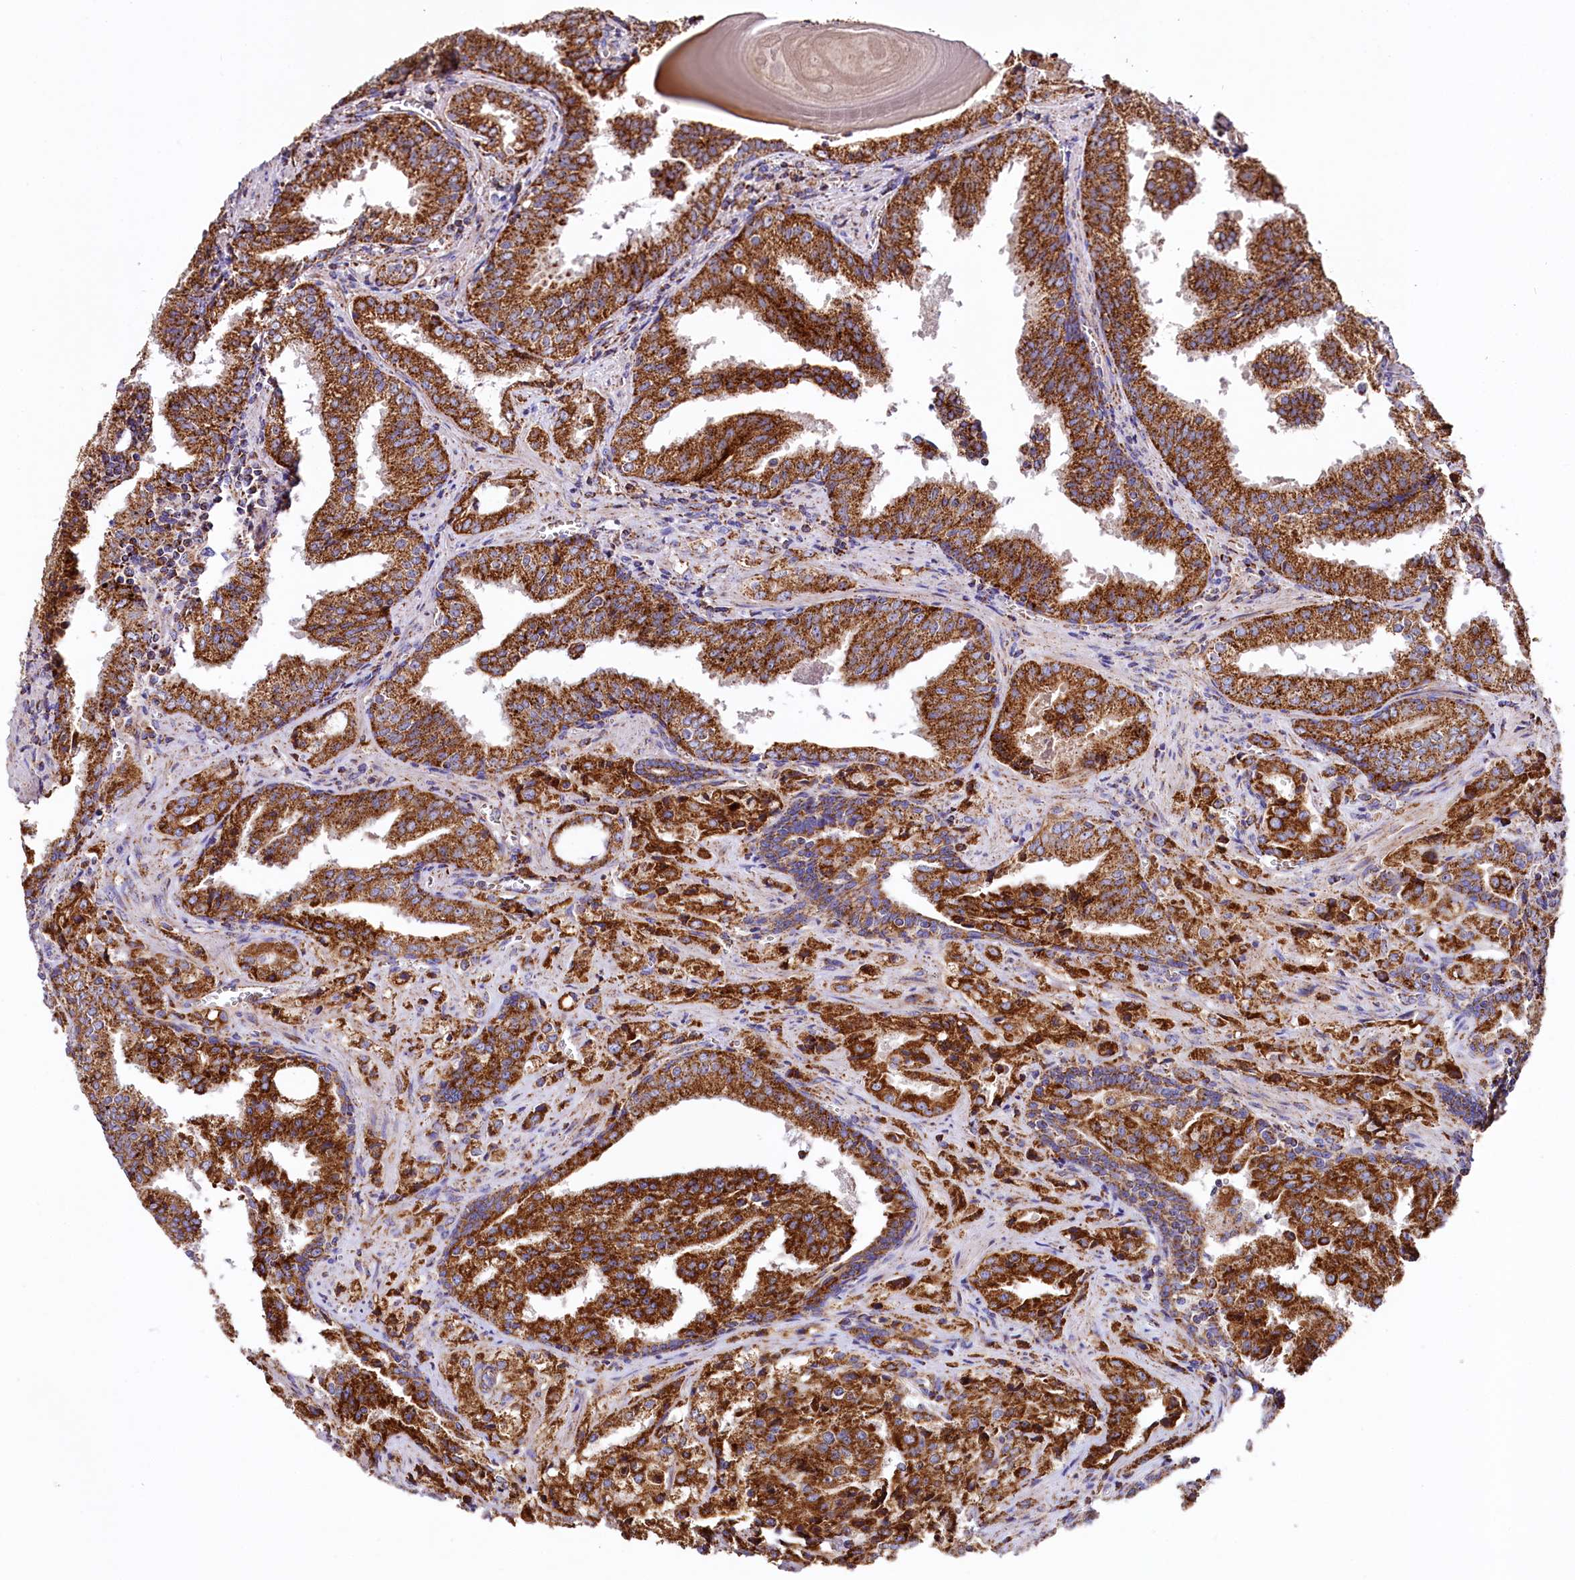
{"staining": {"intensity": "strong", "quantity": ">75%", "location": "cytoplasmic/membranous"}, "tissue": "prostate cancer", "cell_type": "Tumor cells", "image_type": "cancer", "snomed": [{"axis": "morphology", "description": "Adenocarcinoma, High grade"}, {"axis": "topography", "description": "Prostate"}], "caption": "Approximately >75% of tumor cells in prostate adenocarcinoma (high-grade) reveal strong cytoplasmic/membranous protein staining as visualized by brown immunohistochemical staining.", "gene": "APLP2", "patient": {"sex": "male", "age": 68}}